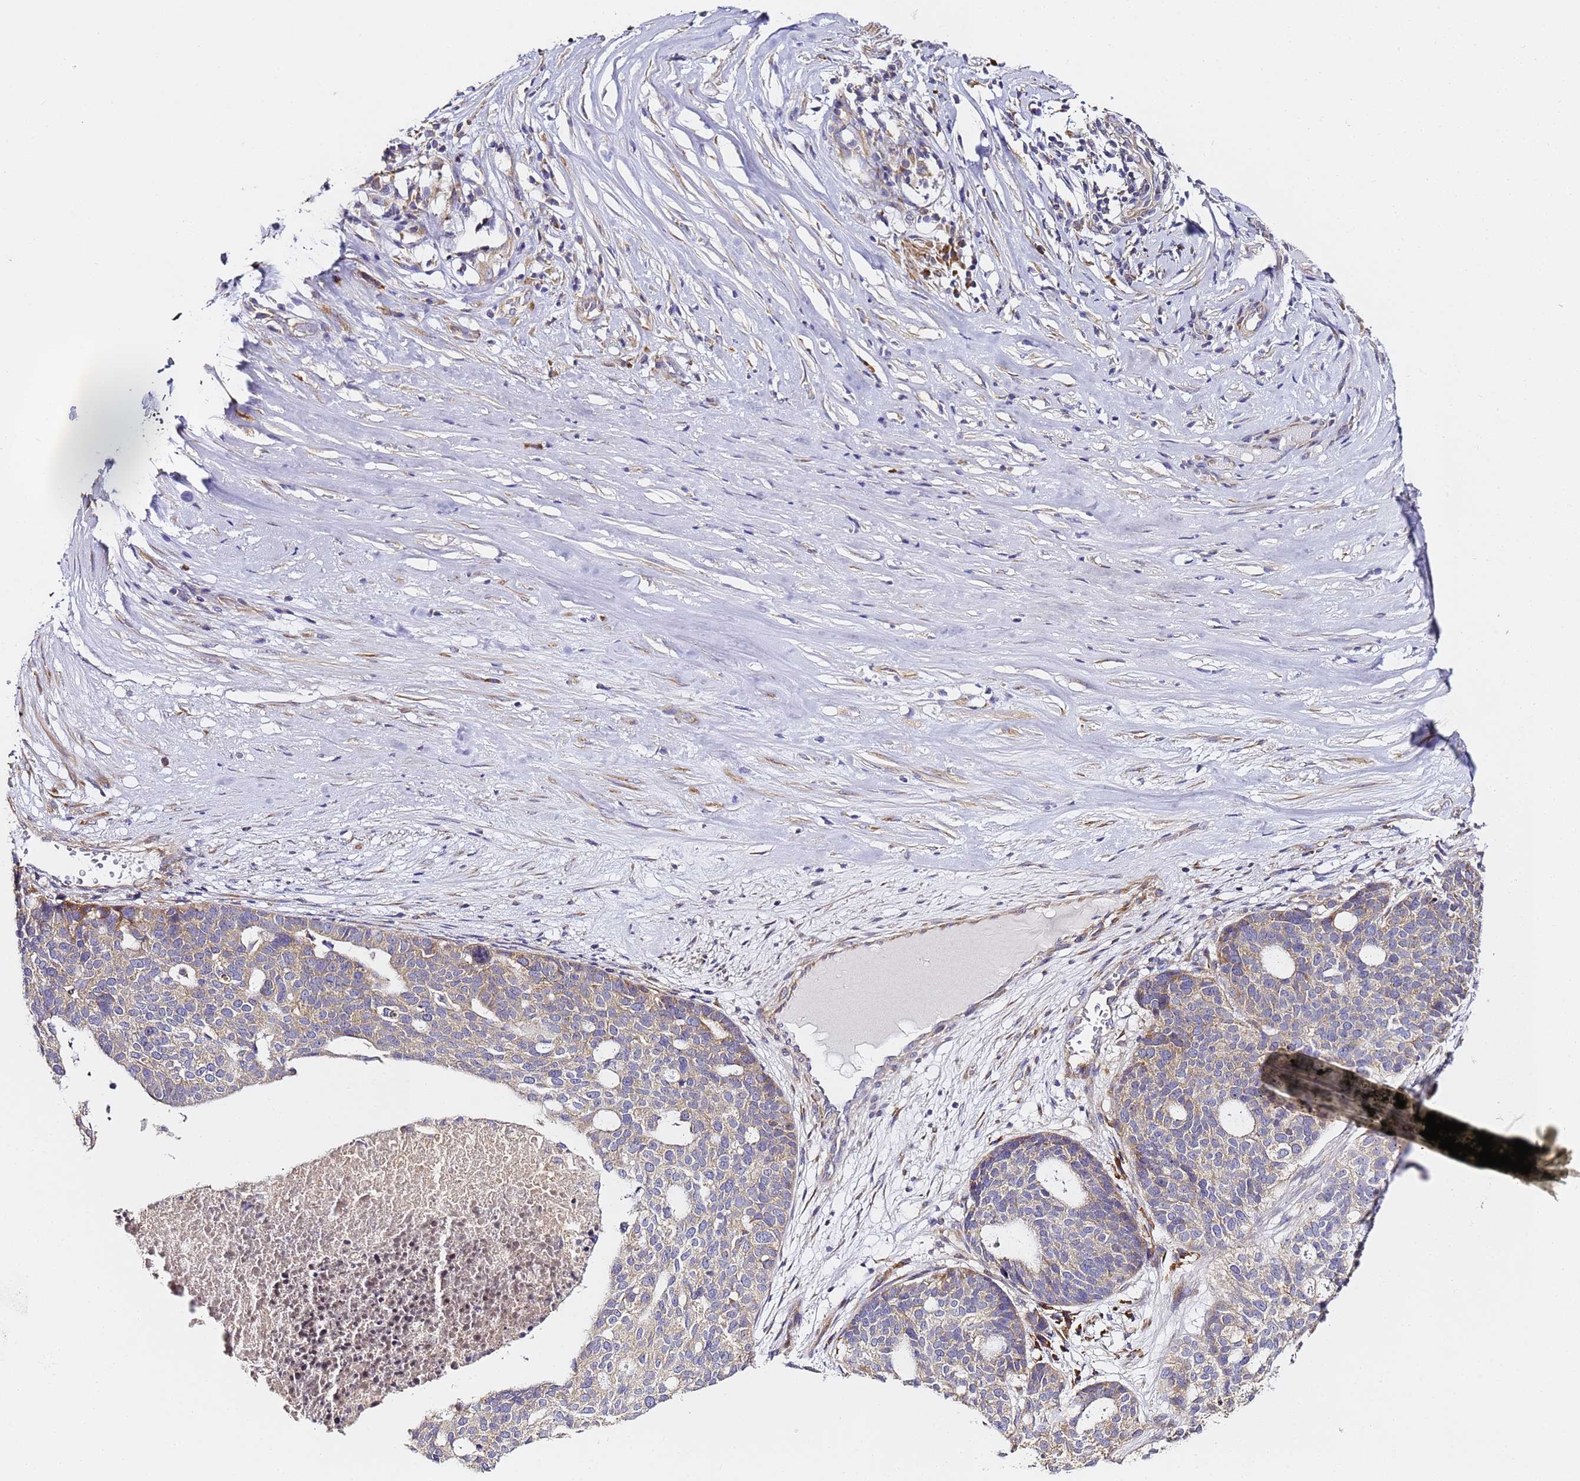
{"staining": {"intensity": "weak", "quantity": "25%-75%", "location": "cytoplasmic/membranous"}, "tissue": "ovarian cancer", "cell_type": "Tumor cells", "image_type": "cancer", "snomed": [{"axis": "morphology", "description": "Cystadenocarcinoma, serous, NOS"}, {"axis": "topography", "description": "Ovary"}], "caption": "Protein expression by immunohistochemistry demonstrates weak cytoplasmic/membranous expression in approximately 25%-75% of tumor cells in ovarian cancer (serous cystadenocarcinoma). (Brightfield microscopy of DAB IHC at high magnification).", "gene": "RPL13A", "patient": {"sex": "female", "age": 59}}